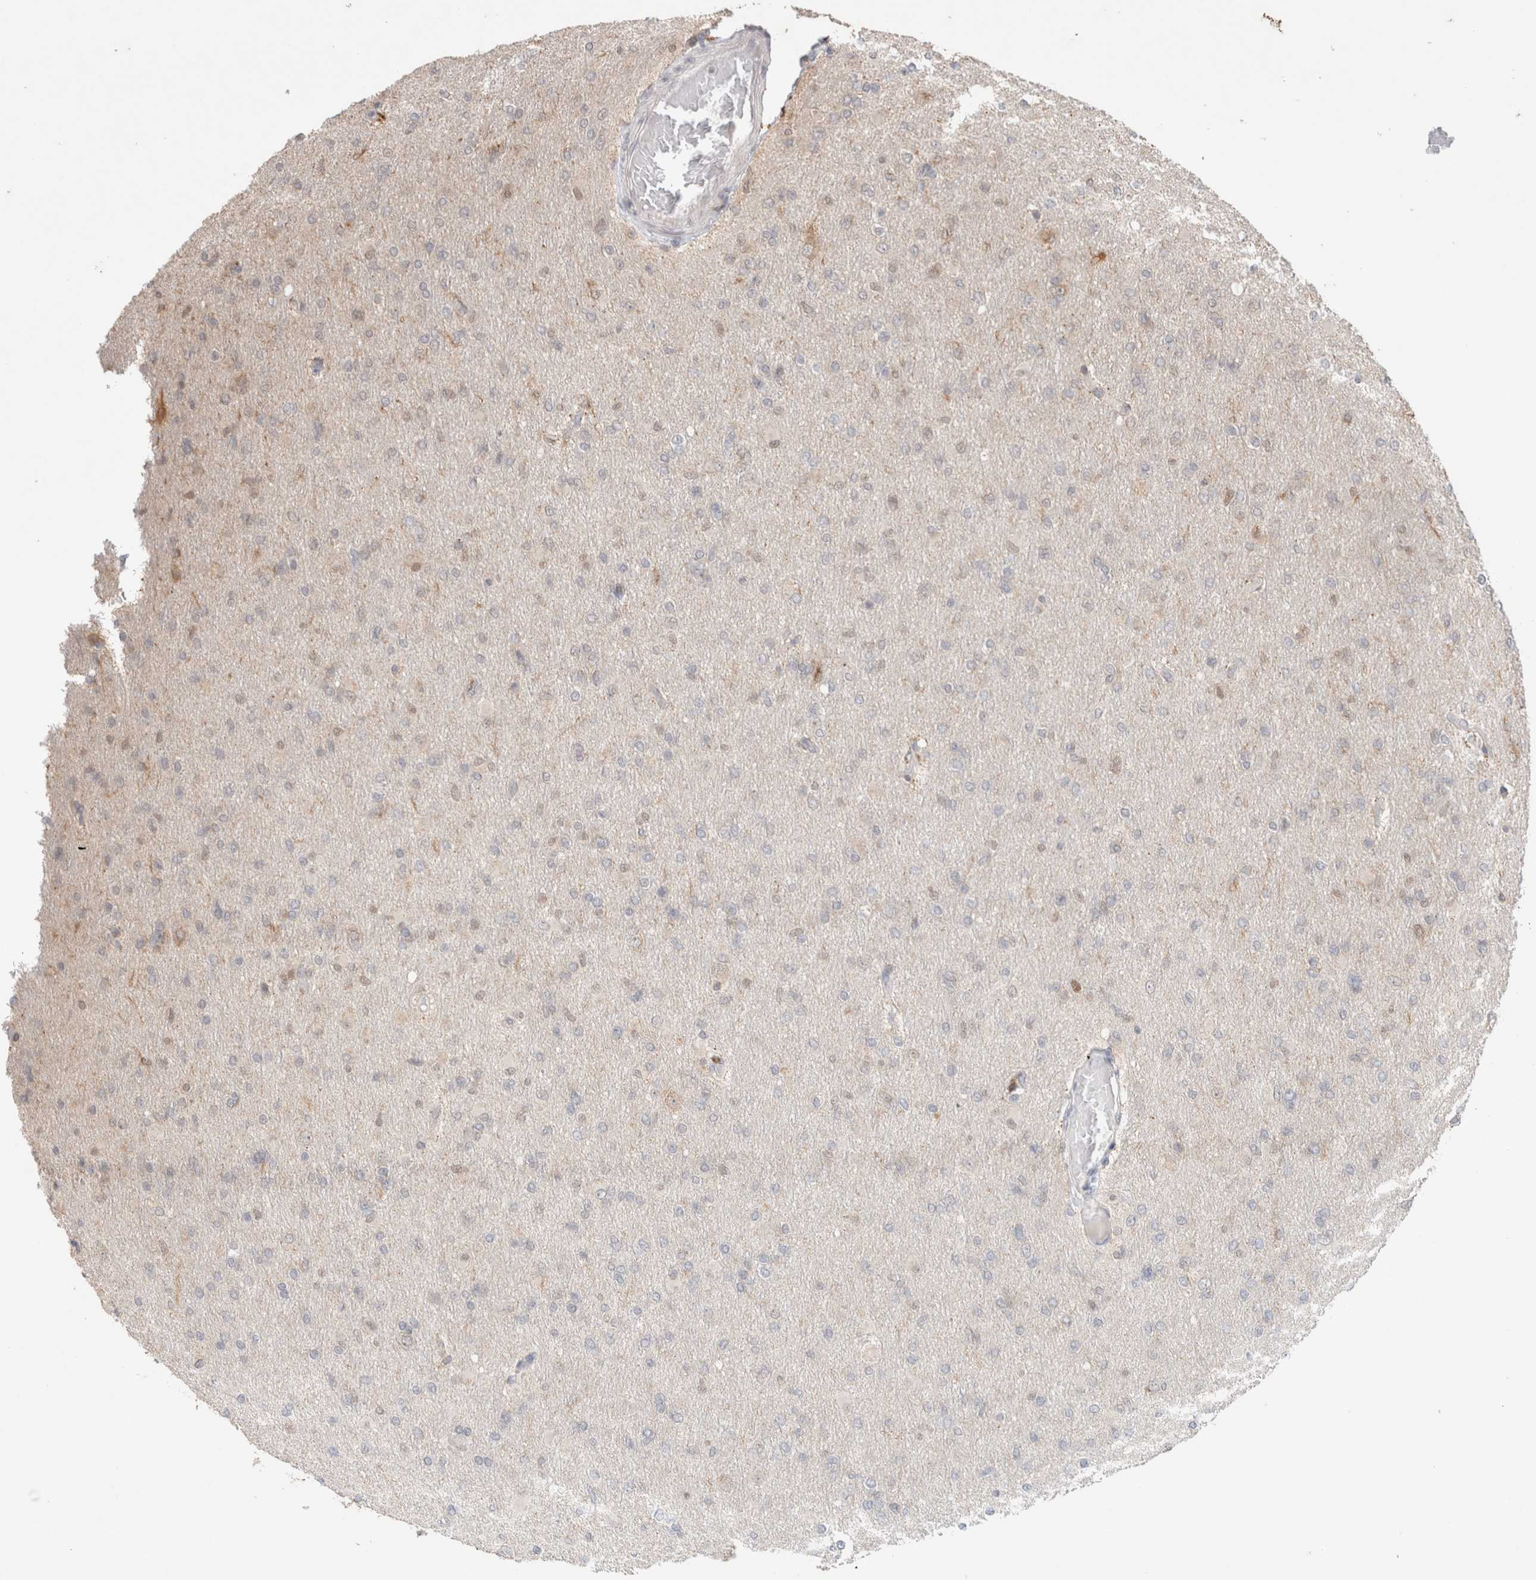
{"staining": {"intensity": "negative", "quantity": "none", "location": "none"}, "tissue": "glioma", "cell_type": "Tumor cells", "image_type": "cancer", "snomed": [{"axis": "morphology", "description": "Glioma, malignant, High grade"}, {"axis": "topography", "description": "Cerebral cortex"}], "caption": "The image reveals no staining of tumor cells in glioma.", "gene": "SYDE2", "patient": {"sex": "female", "age": 36}}